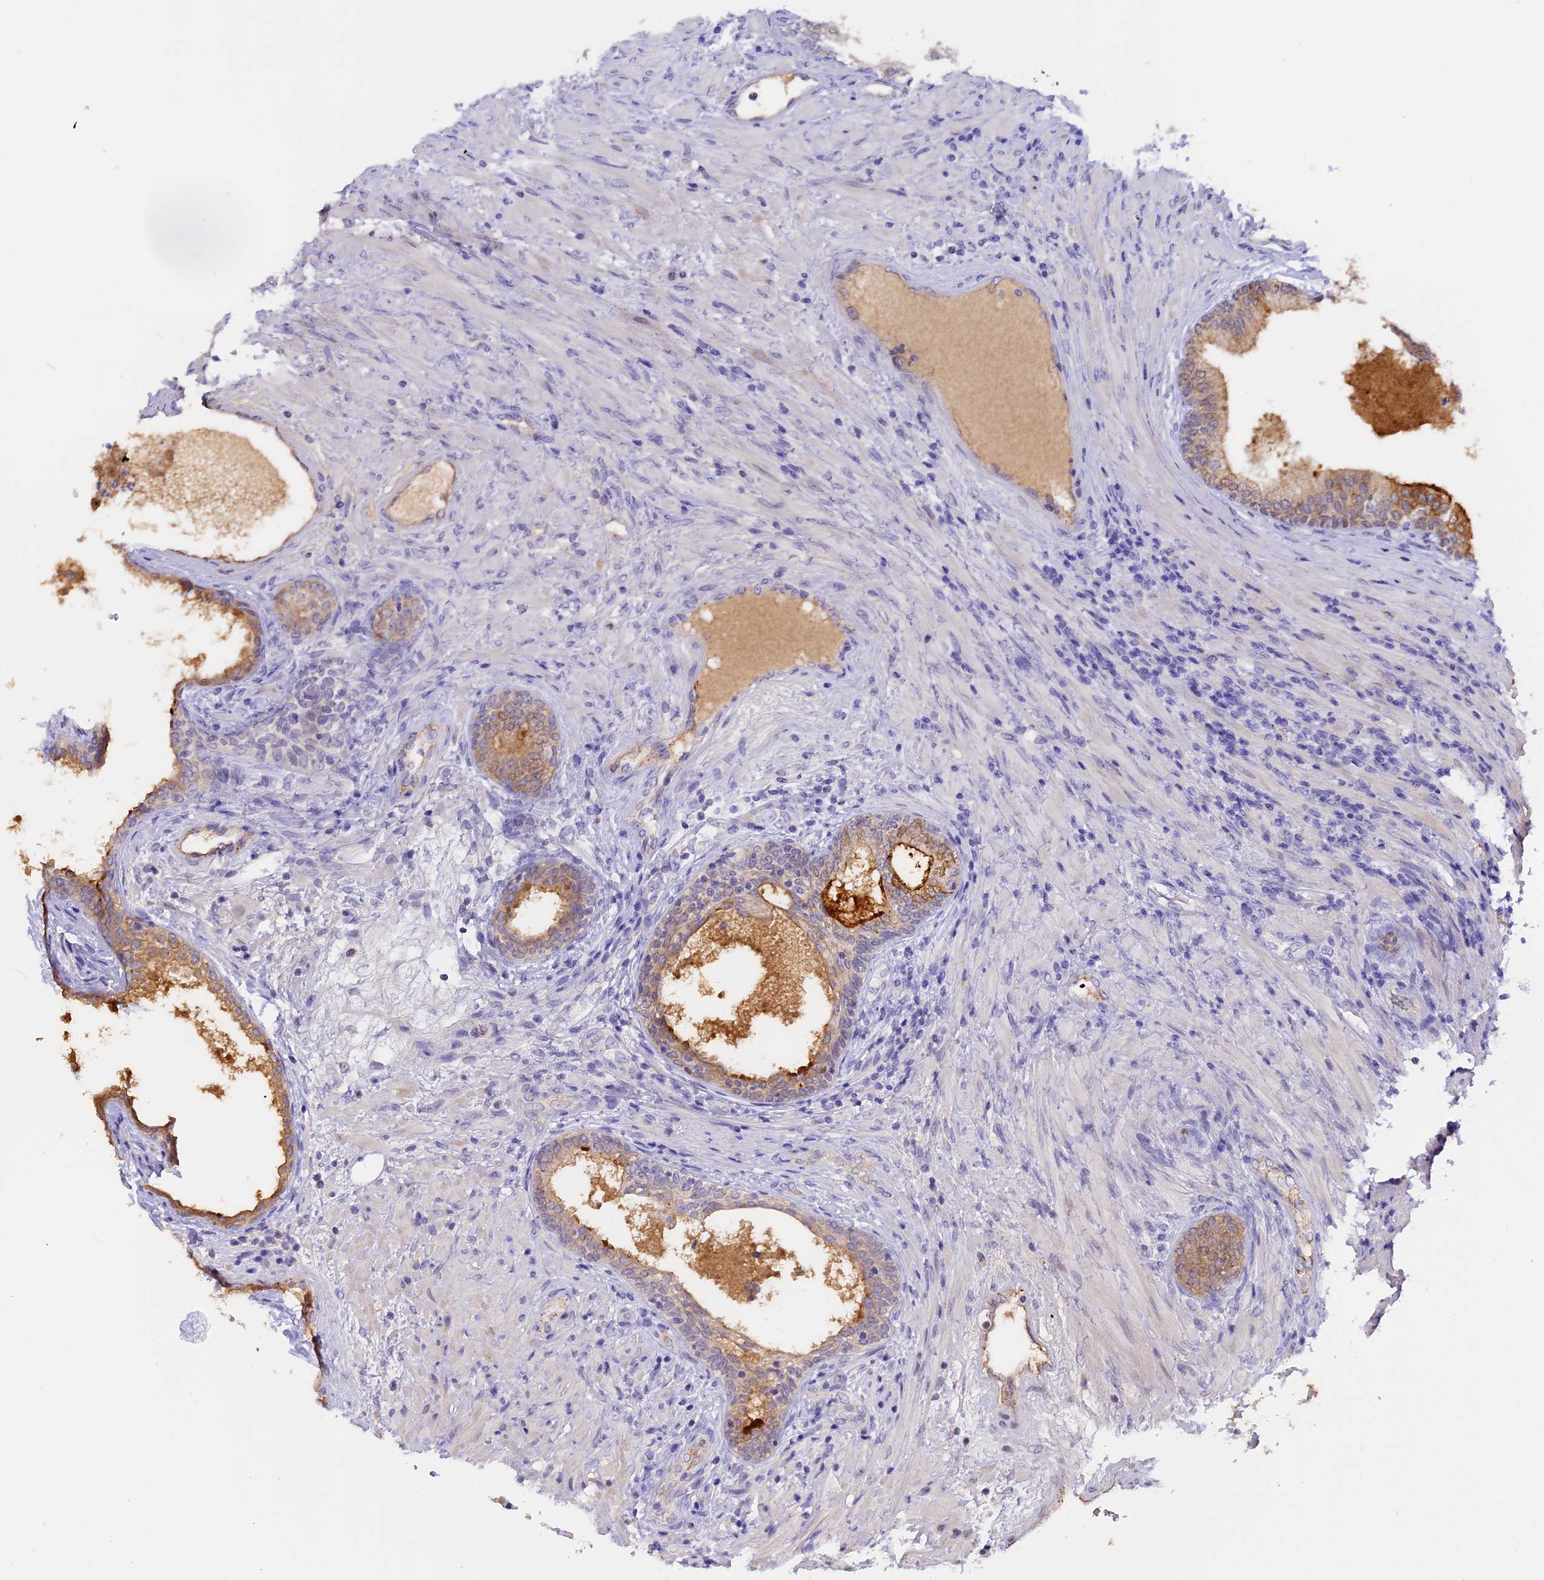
{"staining": {"intensity": "strong", "quantity": "25%-75%", "location": "cytoplasmic/membranous"}, "tissue": "prostate", "cell_type": "Glandular cells", "image_type": "normal", "snomed": [{"axis": "morphology", "description": "Normal tissue, NOS"}, {"axis": "topography", "description": "Prostate"}], "caption": "Strong cytoplasmic/membranous staining is identified in about 25%-75% of glandular cells in unremarkable prostate. (DAB IHC with brightfield microscopy, high magnification).", "gene": "WFDC2", "patient": {"sex": "male", "age": 76}}